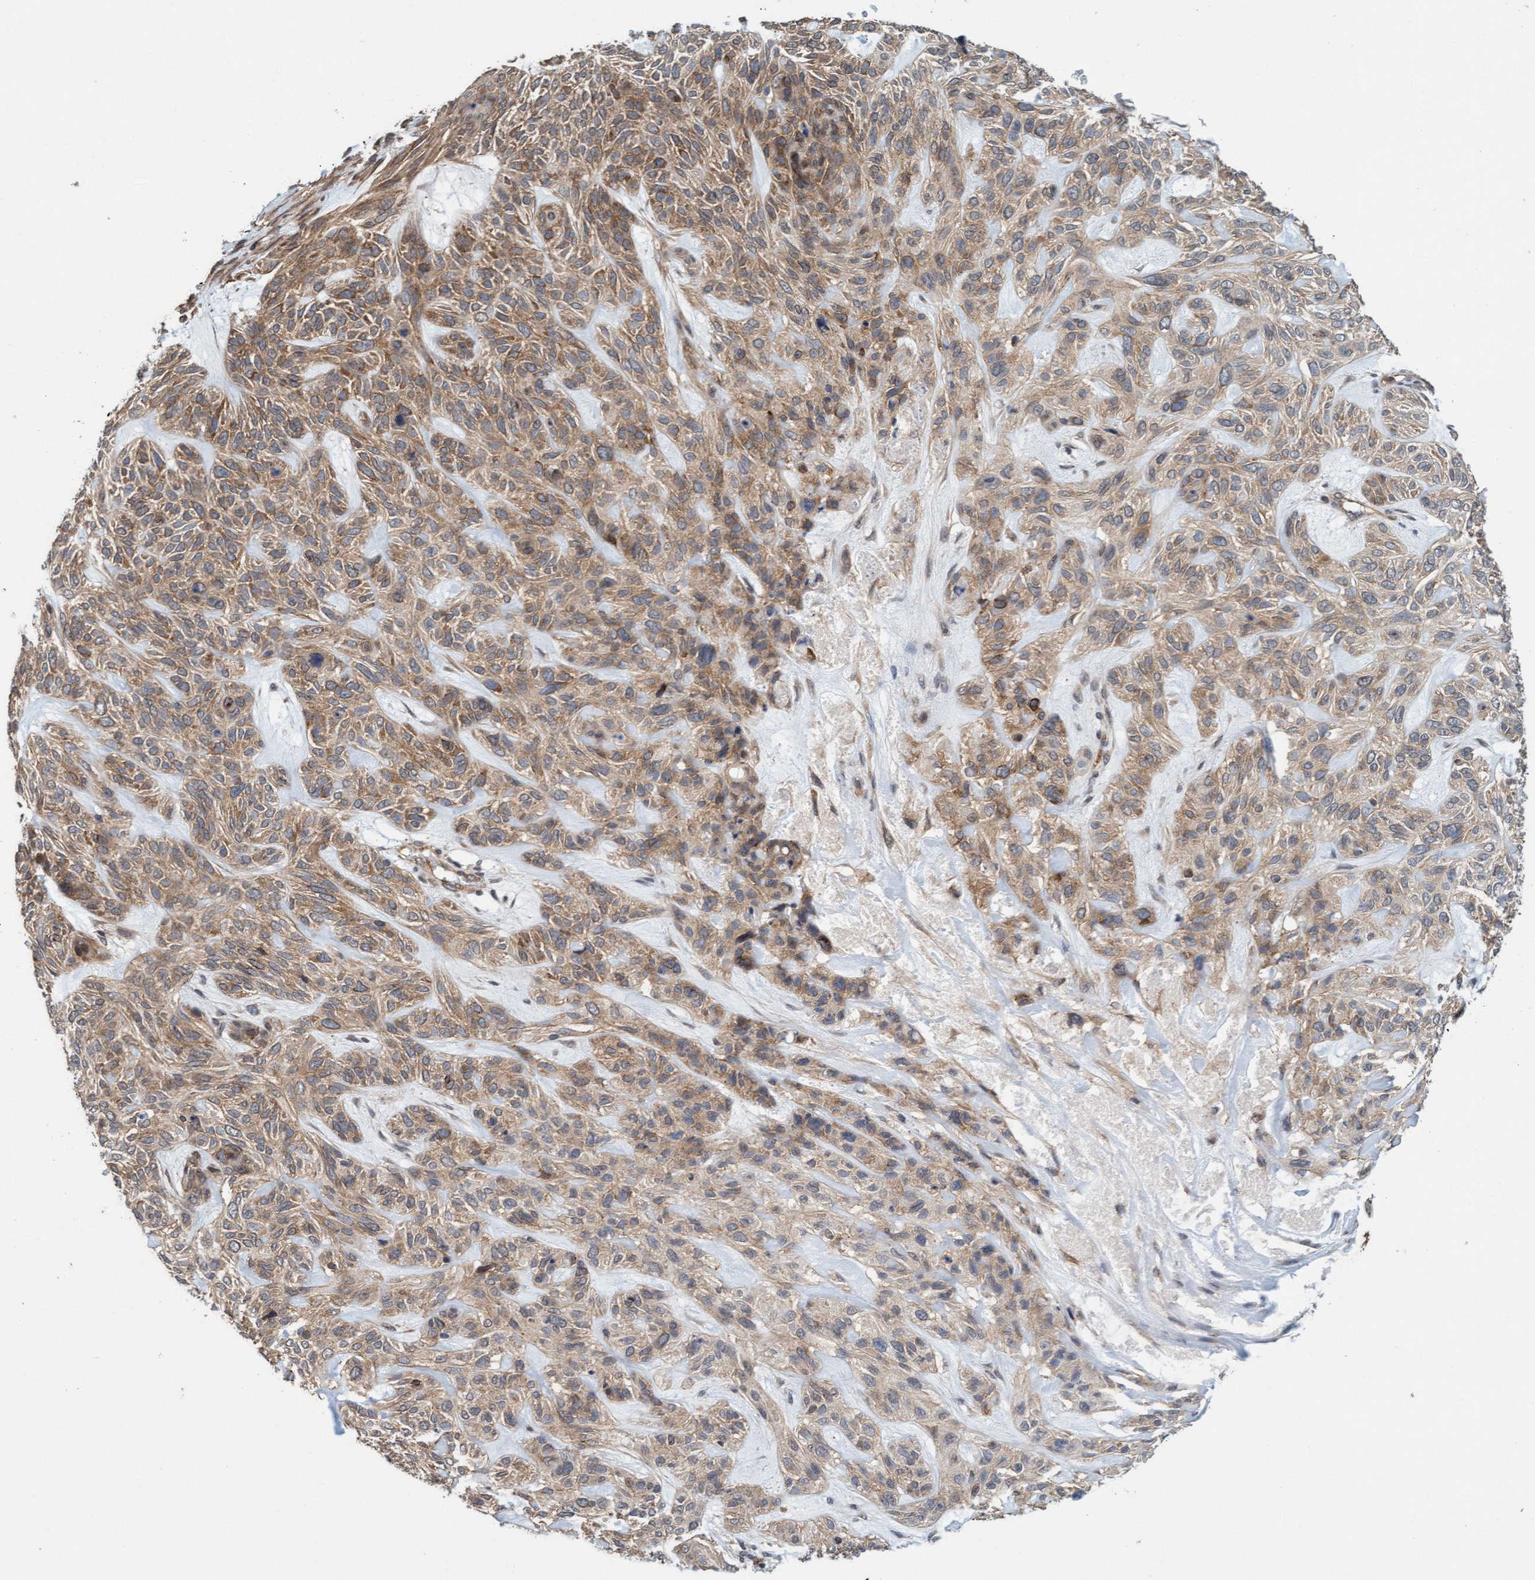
{"staining": {"intensity": "weak", "quantity": ">75%", "location": "cytoplasmic/membranous"}, "tissue": "skin cancer", "cell_type": "Tumor cells", "image_type": "cancer", "snomed": [{"axis": "morphology", "description": "Basal cell carcinoma"}, {"axis": "topography", "description": "Skin"}], "caption": "The micrograph shows a brown stain indicating the presence of a protein in the cytoplasmic/membranous of tumor cells in skin basal cell carcinoma. (Stains: DAB (3,3'-diaminobenzidine) in brown, nuclei in blue, Microscopy: brightfield microscopy at high magnification).", "gene": "FXR2", "patient": {"sex": "male", "age": 55}}